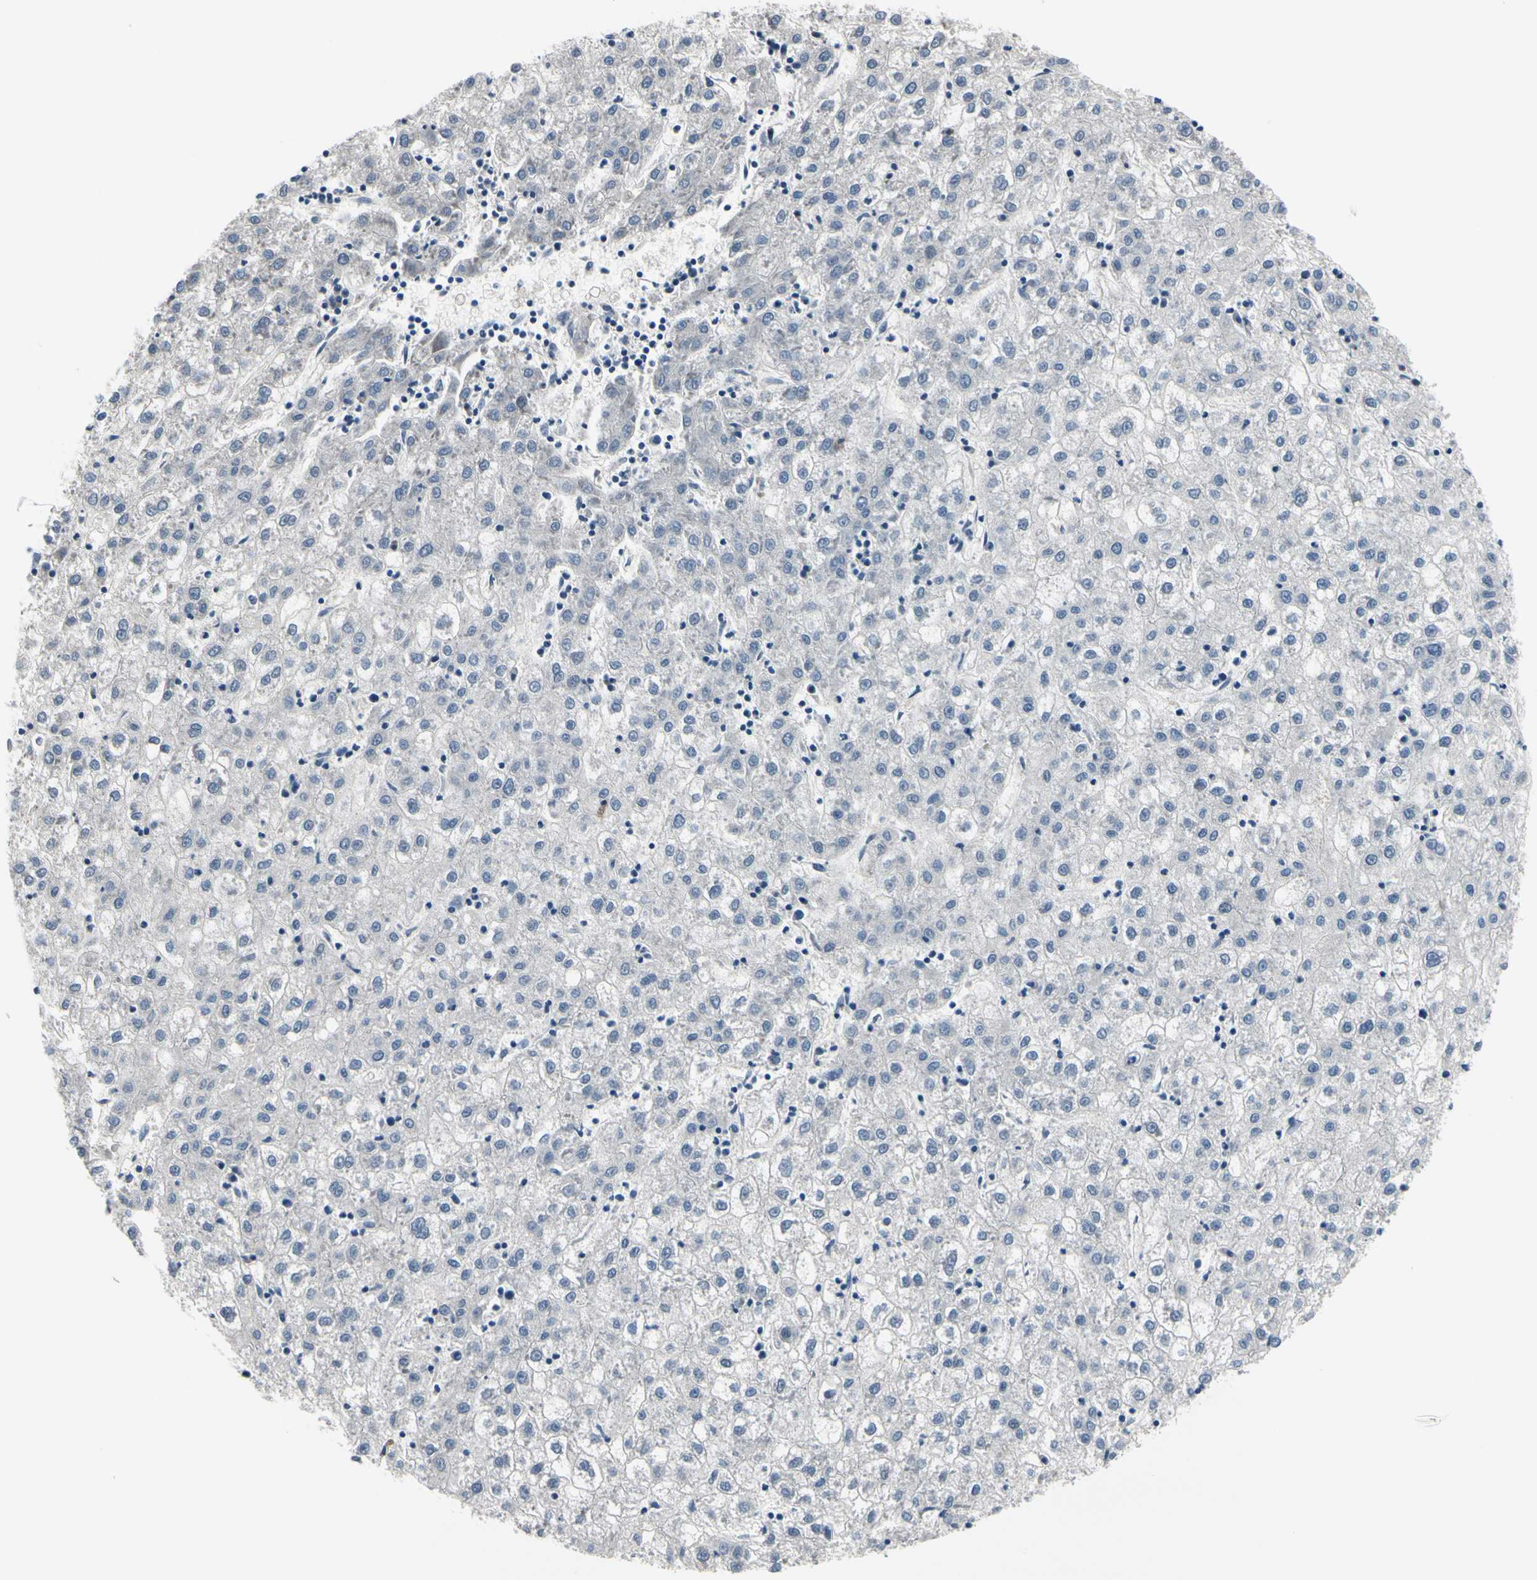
{"staining": {"intensity": "negative", "quantity": "none", "location": "none"}, "tissue": "liver cancer", "cell_type": "Tumor cells", "image_type": "cancer", "snomed": [{"axis": "morphology", "description": "Carcinoma, Hepatocellular, NOS"}, {"axis": "topography", "description": "Liver"}], "caption": "Histopathology image shows no protein positivity in tumor cells of liver hepatocellular carcinoma tissue.", "gene": "PRKAR2B", "patient": {"sex": "male", "age": 72}}